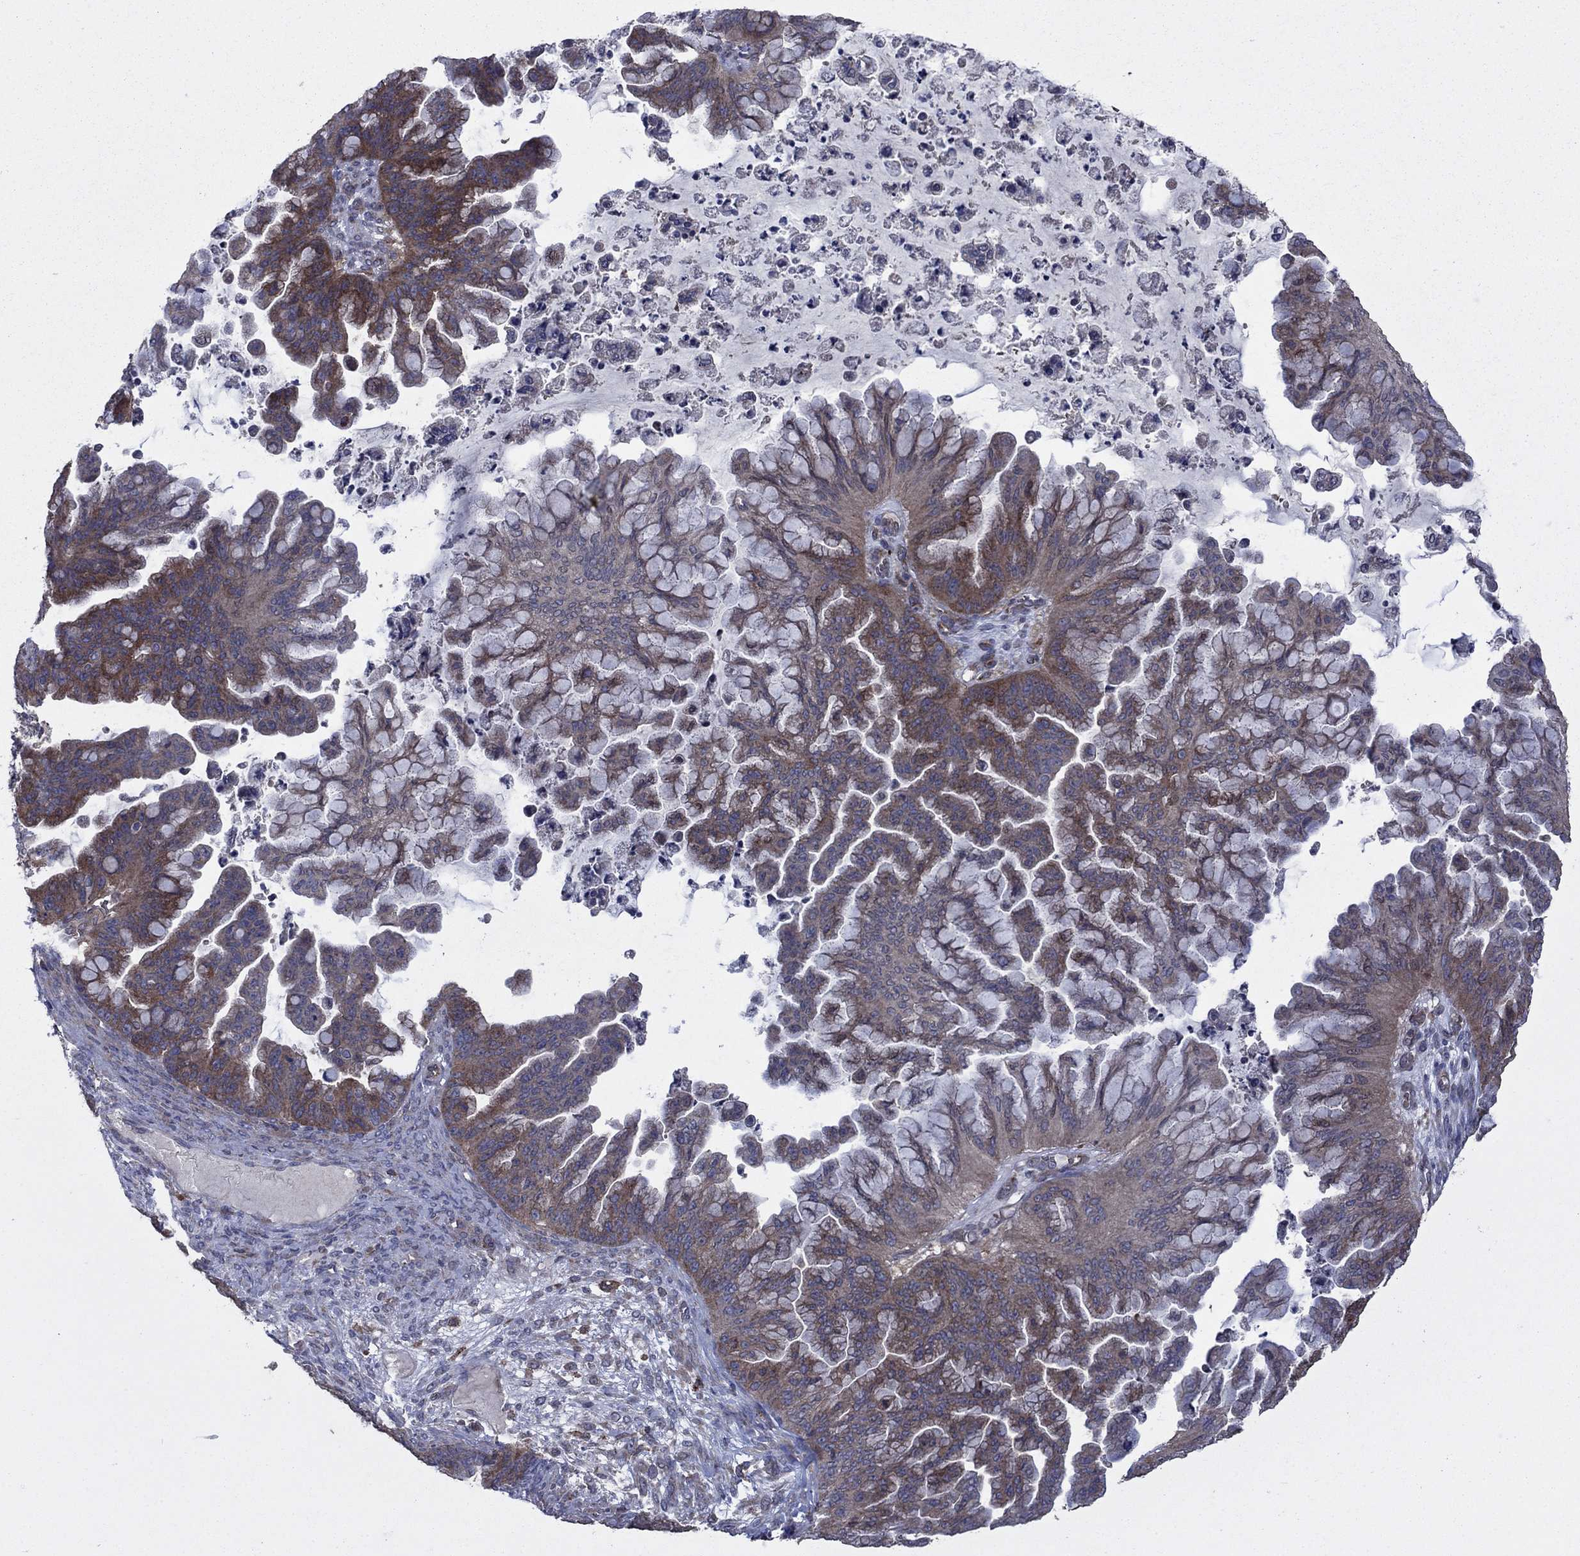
{"staining": {"intensity": "strong", "quantity": "25%-75%", "location": "cytoplasmic/membranous"}, "tissue": "ovarian cancer", "cell_type": "Tumor cells", "image_type": "cancer", "snomed": [{"axis": "morphology", "description": "Cystadenocarcinoma, mucinous, NOS"}, {"axis": "topography", "description": "Ovary"}], "caption": "Human ovarian mucinous cystadenocarcinoma stained with a brown dye reveals strong cytoplasmic/membranous positive positivity in about 25%-75% of tumor cells.", "gene": "MEA1", "patient": {"sex": "female", "age": 67}}